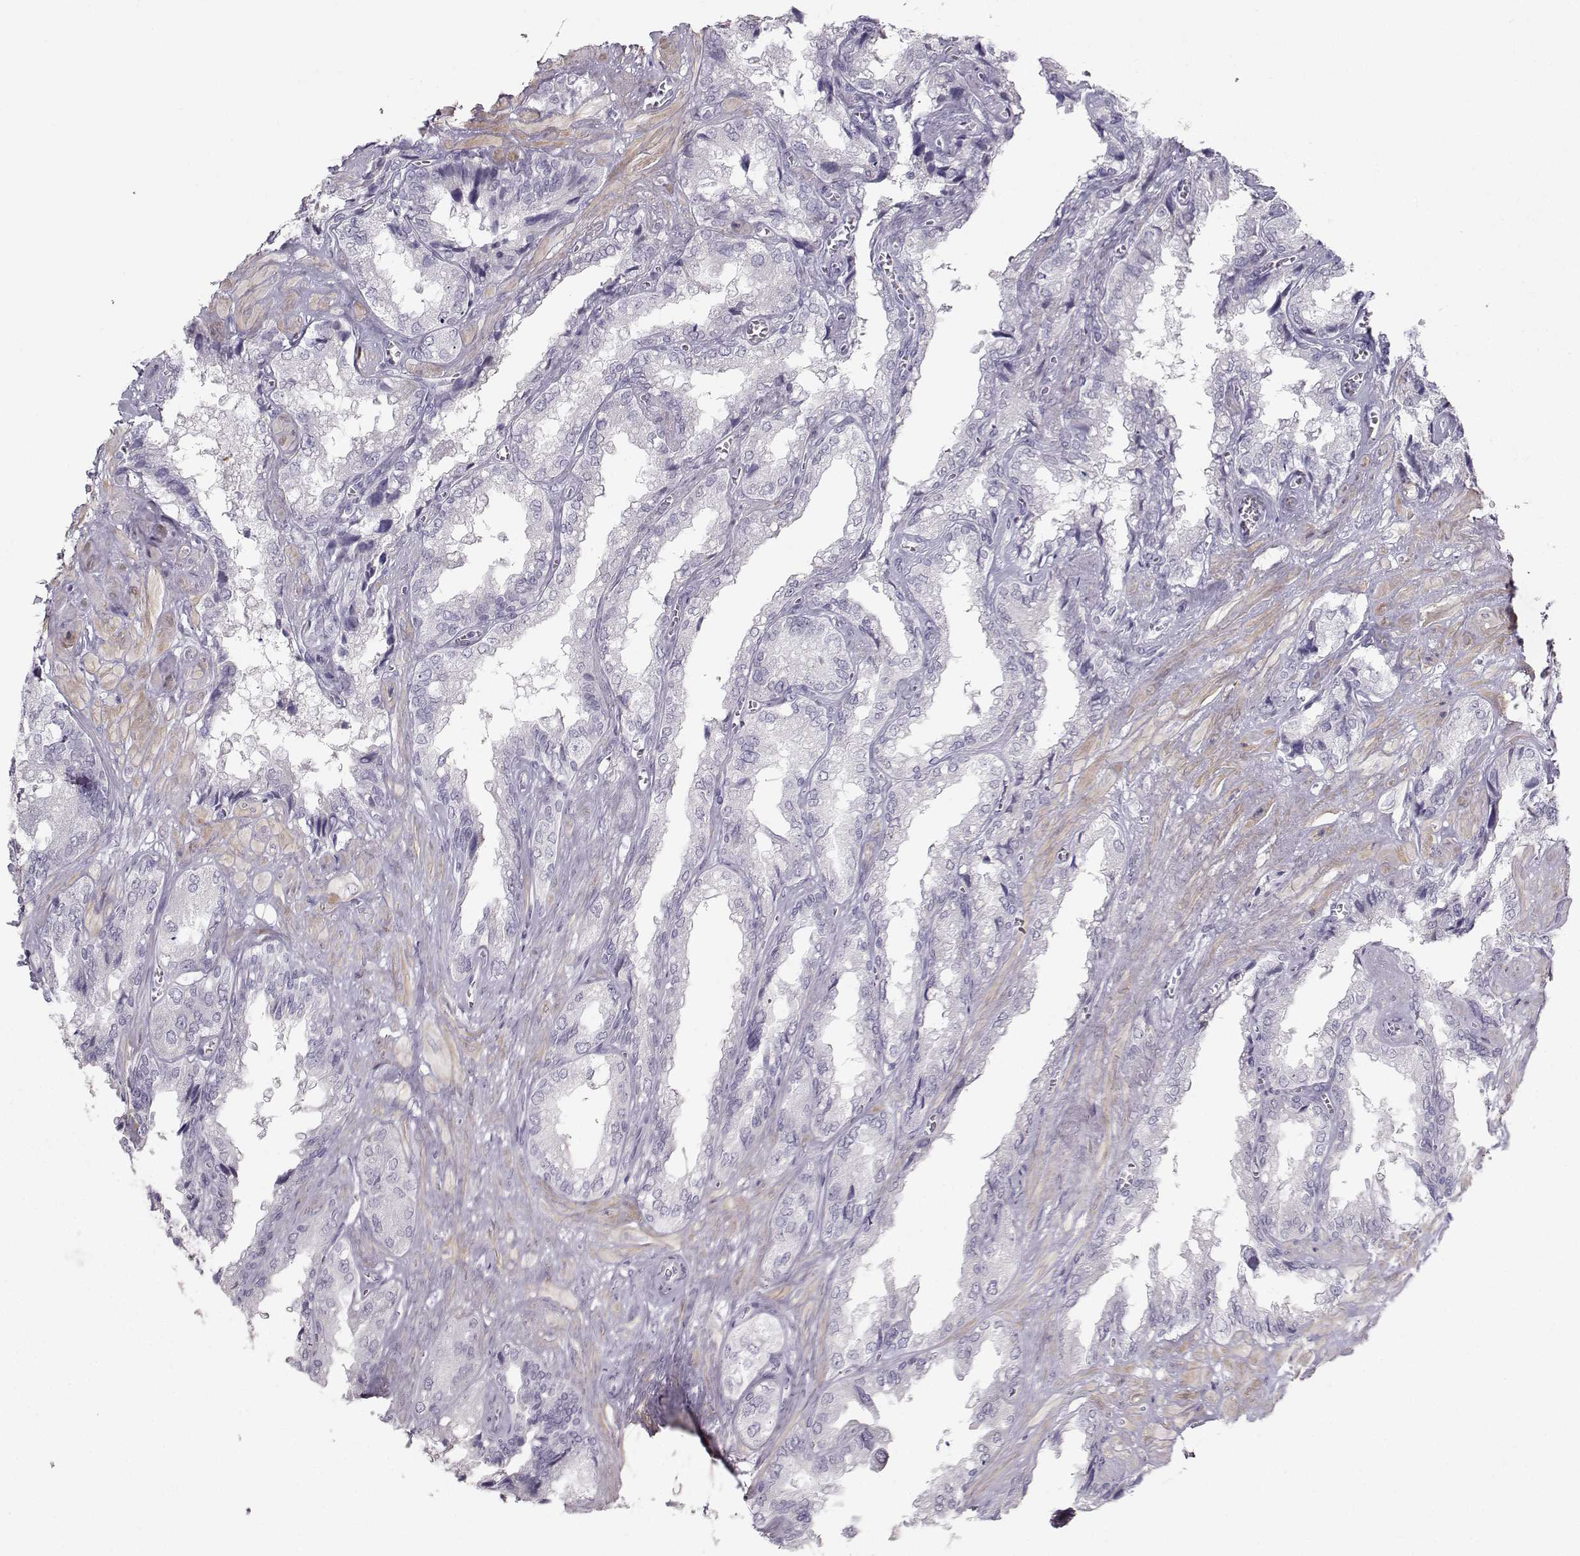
{"staining": {"intensity": "negative", "quantity": "none", "location": "none"}, "tissue": "seminal vesicle", "cell_type": "Glandular cells", "image_type": "normal", "snomed": [{"axis": "morphology", "description": "Normal tissue, NOS"}, {"axis": "topography", "description": "Seminal veicle"}], "caption": "This is a histopathology image of immunohistochemistry staining of normal seminal vesicle, which shows no positivity in glandular cells.", "gene": "CASR", "patient": {"sex": "male", "age": 67}}